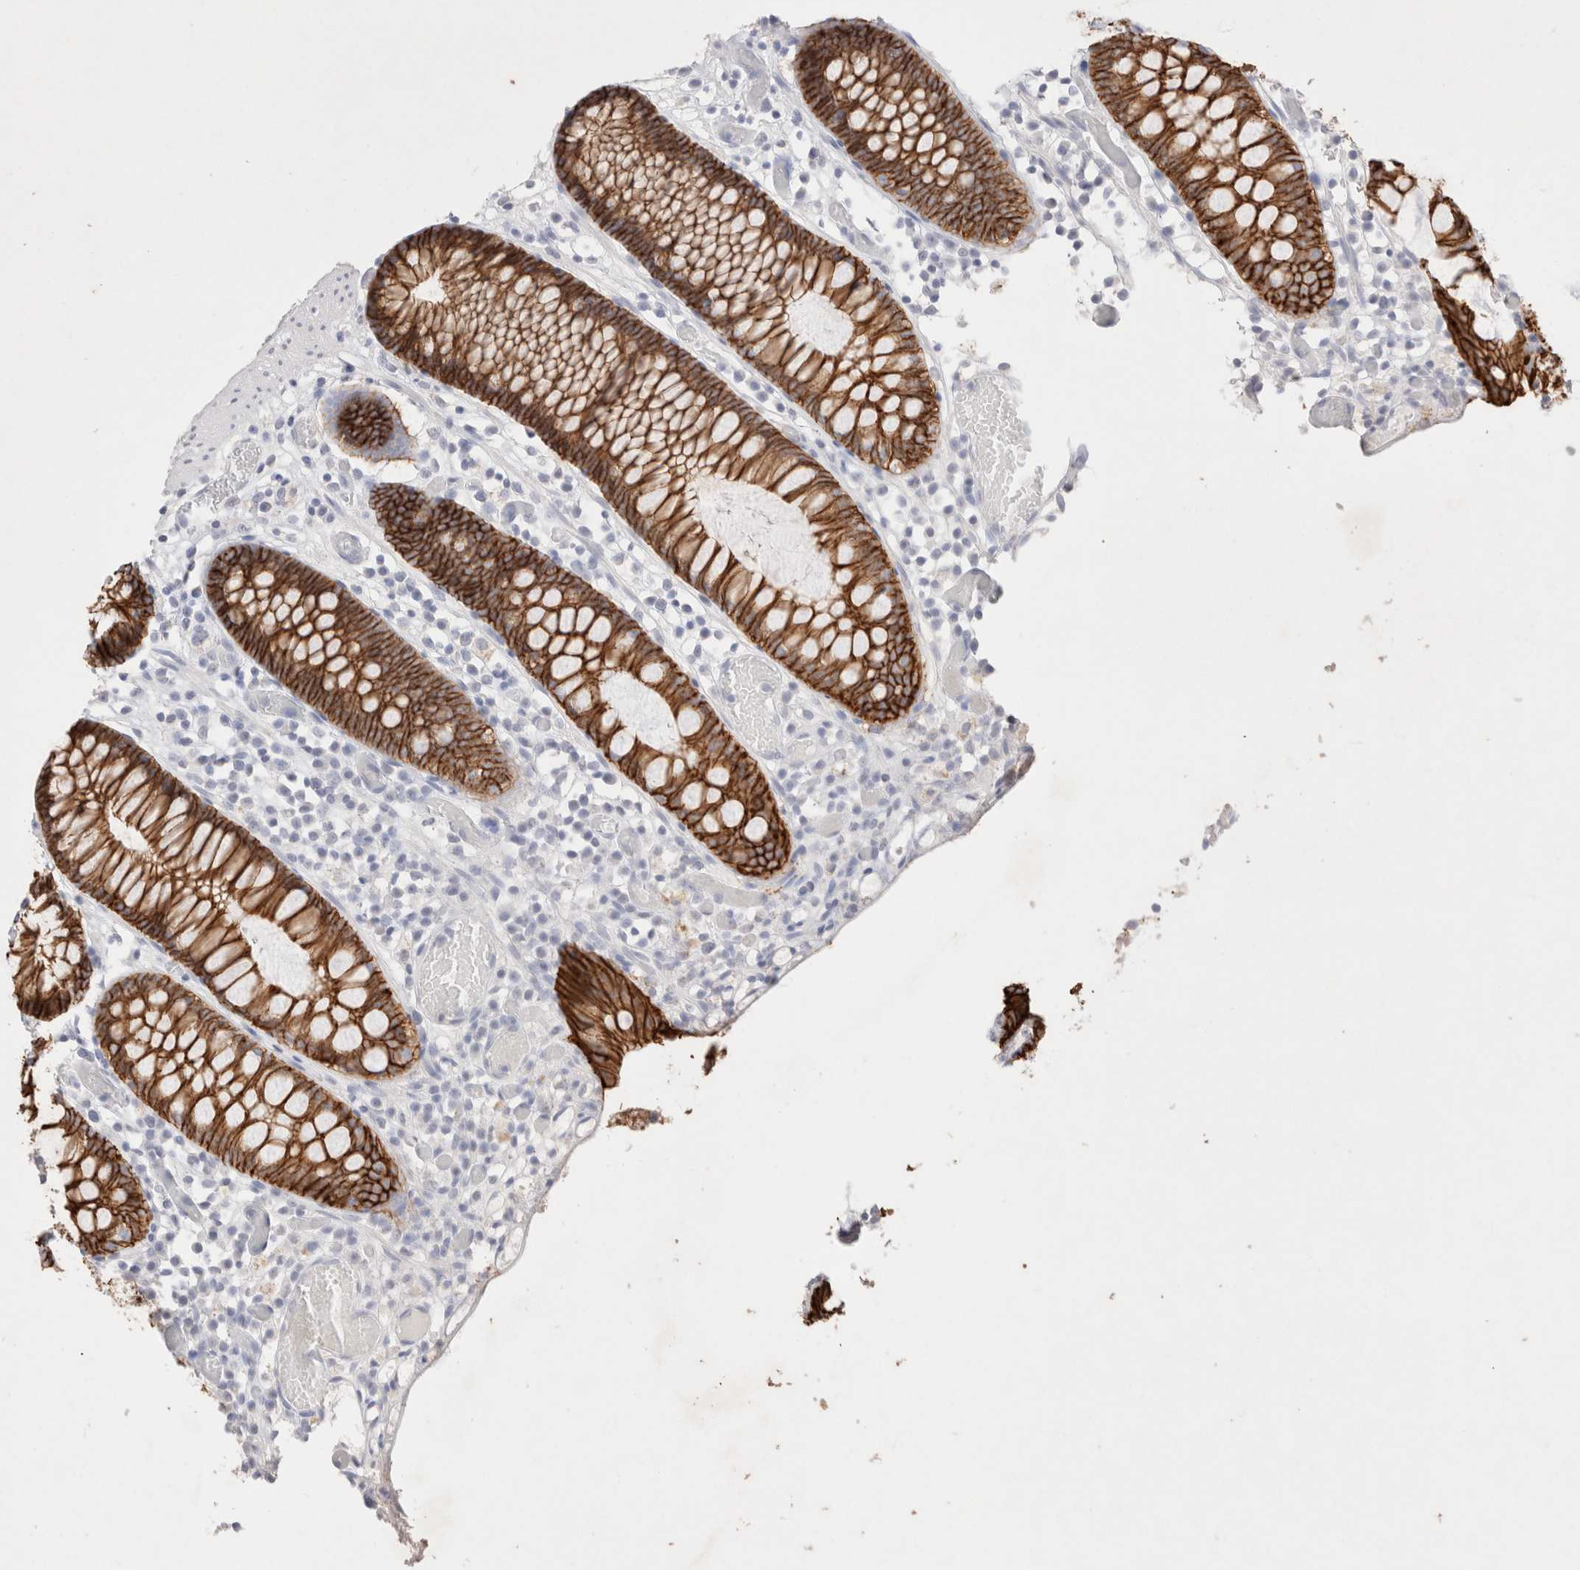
{"staining": {"intensity": "negative", "quantity": "none", "location": "none"}, "tissue": "colon", "cell_type": "Endothelial cells", "image_type": "normal", "snomed": [{"axis": "morphology", "description": "Normal tissue, NOS"}, {"axis": "topography", "description": "Colon"}], "caption": "This is an immunohistochemistry histopathology image of benign human colon. There is no expression in endothelial cells.", "gene": "EPCAM", "patient": {"sex": "male", "age": 14}}